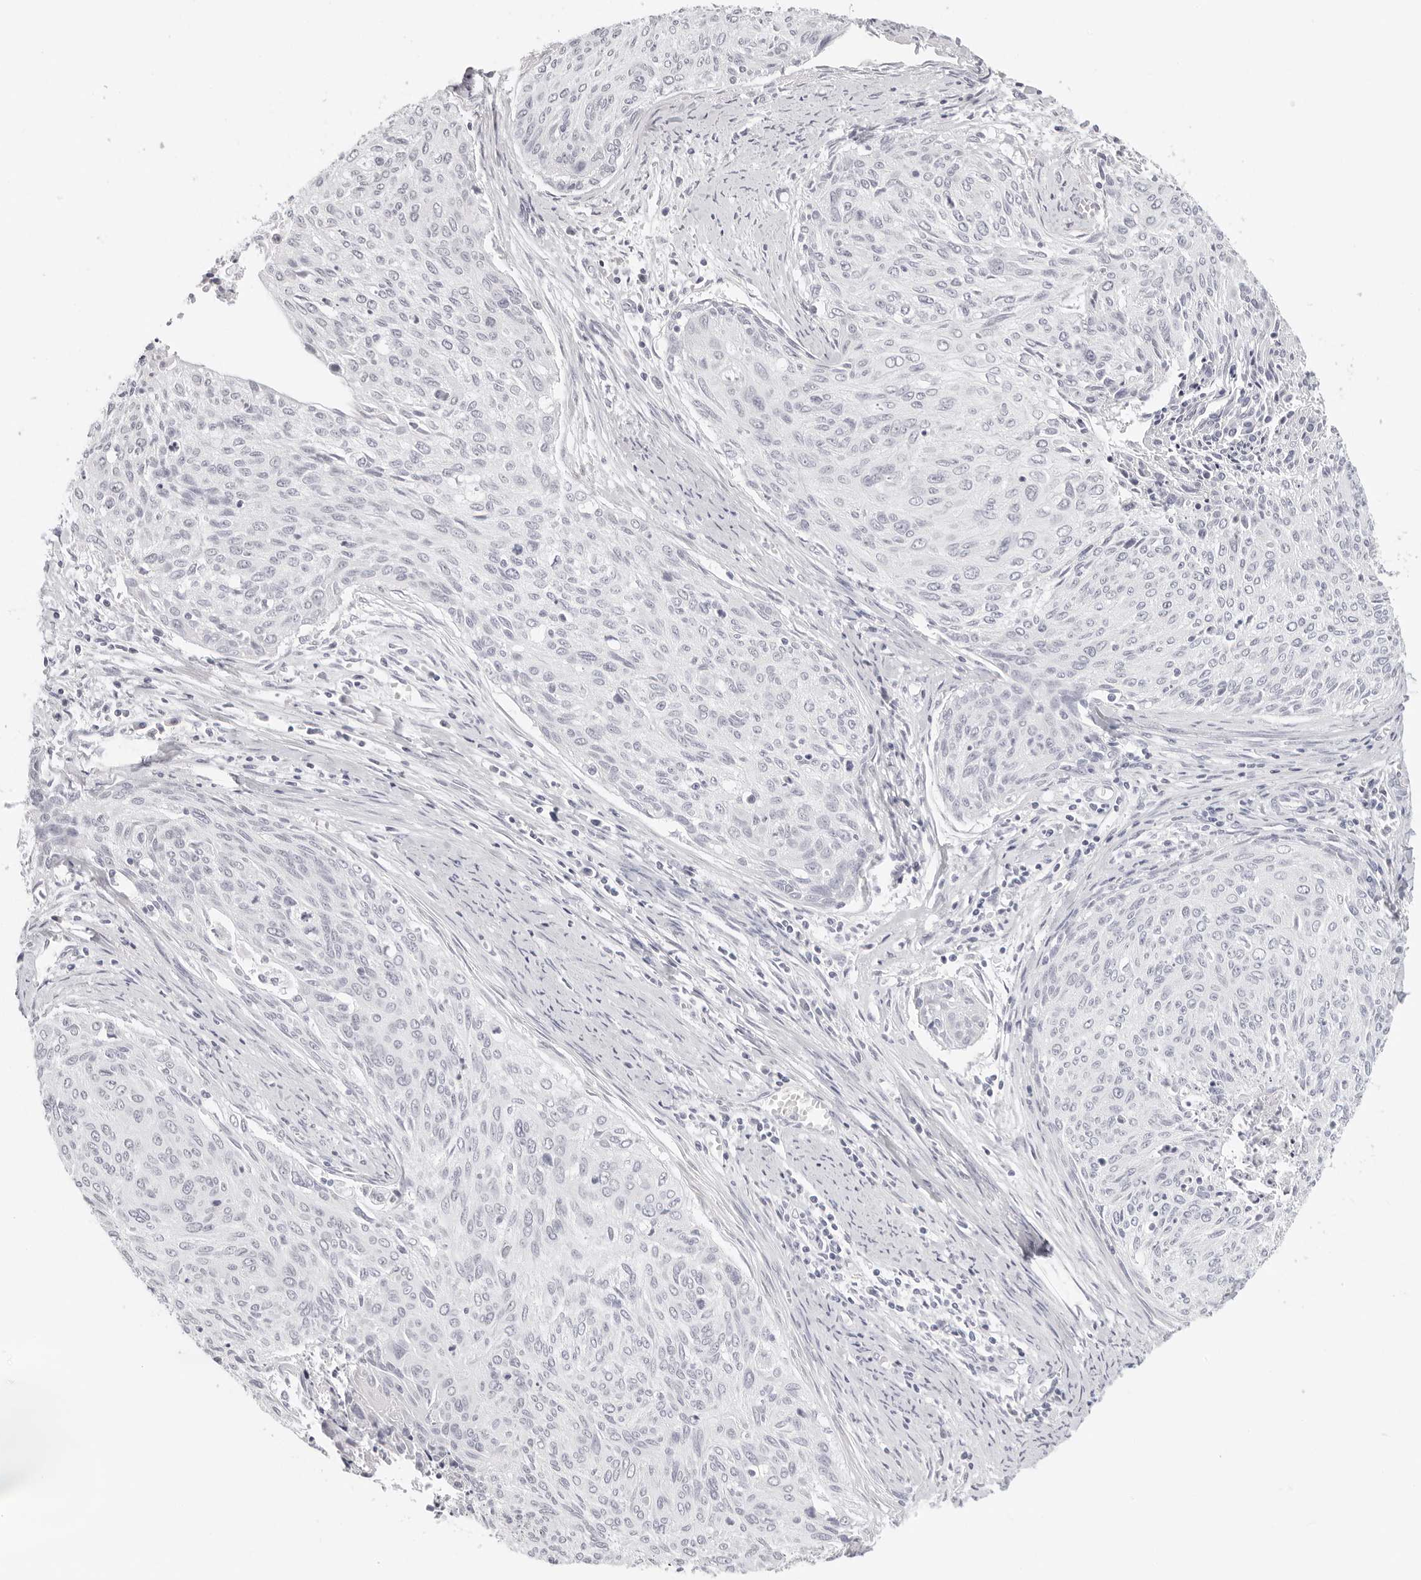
{"staining": {"intensity": "negative", "quantity": "none", "location": "none"}, "tissue": "cervical cancer", "cell_type": "Tumor cells", "image_type": "cancer", "snomed": [{"axis": "morphology", "description": "Squamous cell carcinoma, NOS"}, {"axis": "topography", "description": "Cervix"}], "caption": "Immunohistochemistry (IHC) histopathology image of human squamous cell carcinoma (cervical) stained for a protein (brown), which displays no positivity in tumor cells. (Brightfield microscopy of DAB immunohistochemistry (IHC) at high magnification).", "gene": "EDN2", "patient": {"sex": "female", "age": 55}}